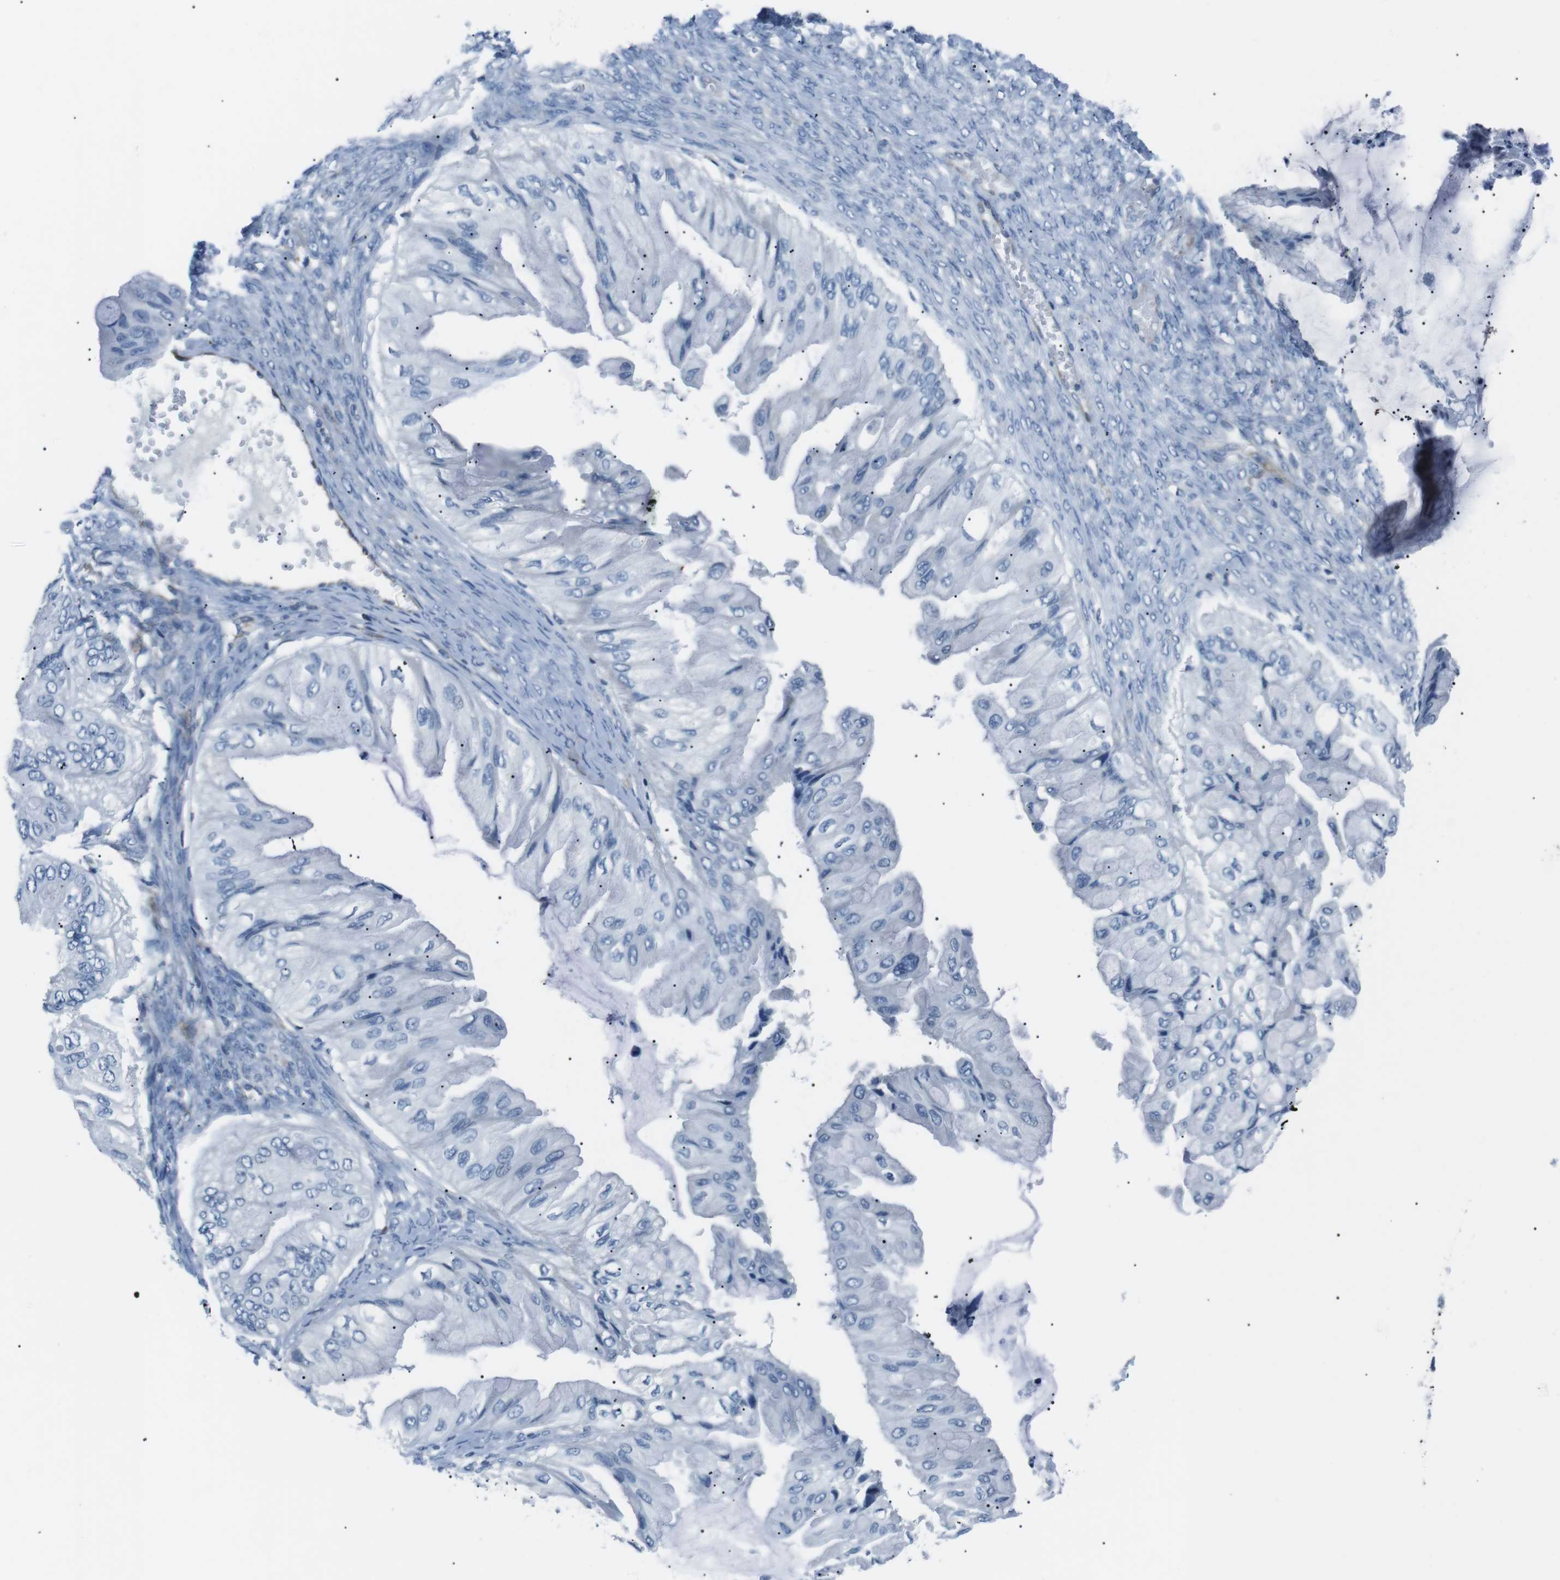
{"staining": {"intensity": "negative", "quantity": "none", "location": "none"}, "tissue": "ovarian cancer", "cell_type": "Tumor cells", "image_type": "cancer", "snomed": [{"axis": "morphology", "description": "Cystadenocarcinoma, mucinous, NOS"}, {"axis": "topography", "description": "Ovary"}], "caption": "Human ovarian cancer stained for a protein using immunohistochemistry (IHC) reveals no expression in tumor cells.", "gene": "CSF2RA", "patient": {"sex": "female", "age": 61}}